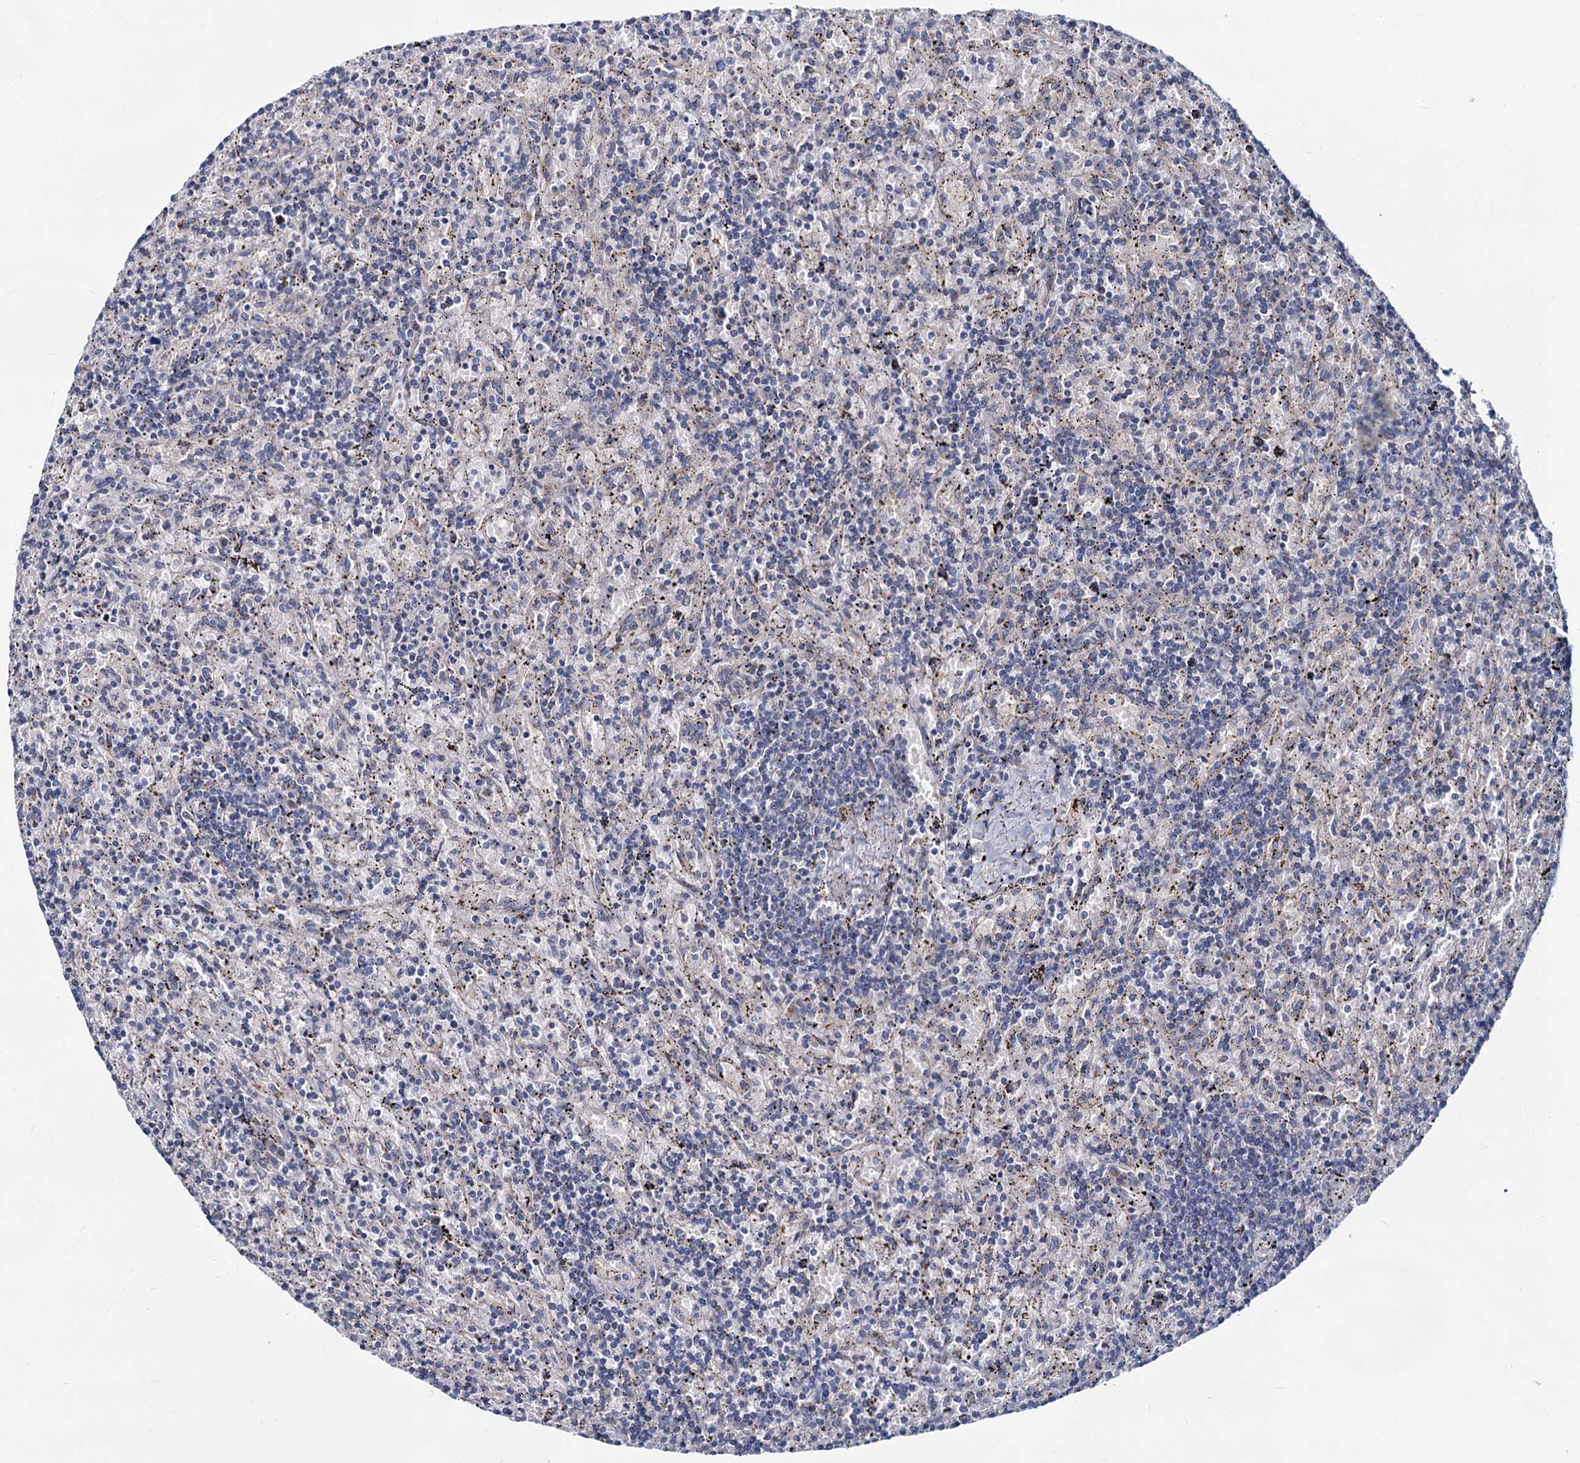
{"staining": {"intensity": "negative", "quantity": "none", "location": "none"}, "tissue": "lymphoma", "cell_type": "Tumor cells", "image_type": "cancer", "snomed": [{"axis": "morphology", "description": "Malignant lymphoma, non-Hodgkin's type, Low grade"}, {"axis": "topography", "description": "Spleen"}], "caption": "This is an immunohistochemistry (IHC) image of human malignant lymphoma, non-Hodgkin's type (low-grade). There is no positivity in tumor cells.", "gene": "DCUN1D2", "patient": {"sex": "male", "age": 76}}